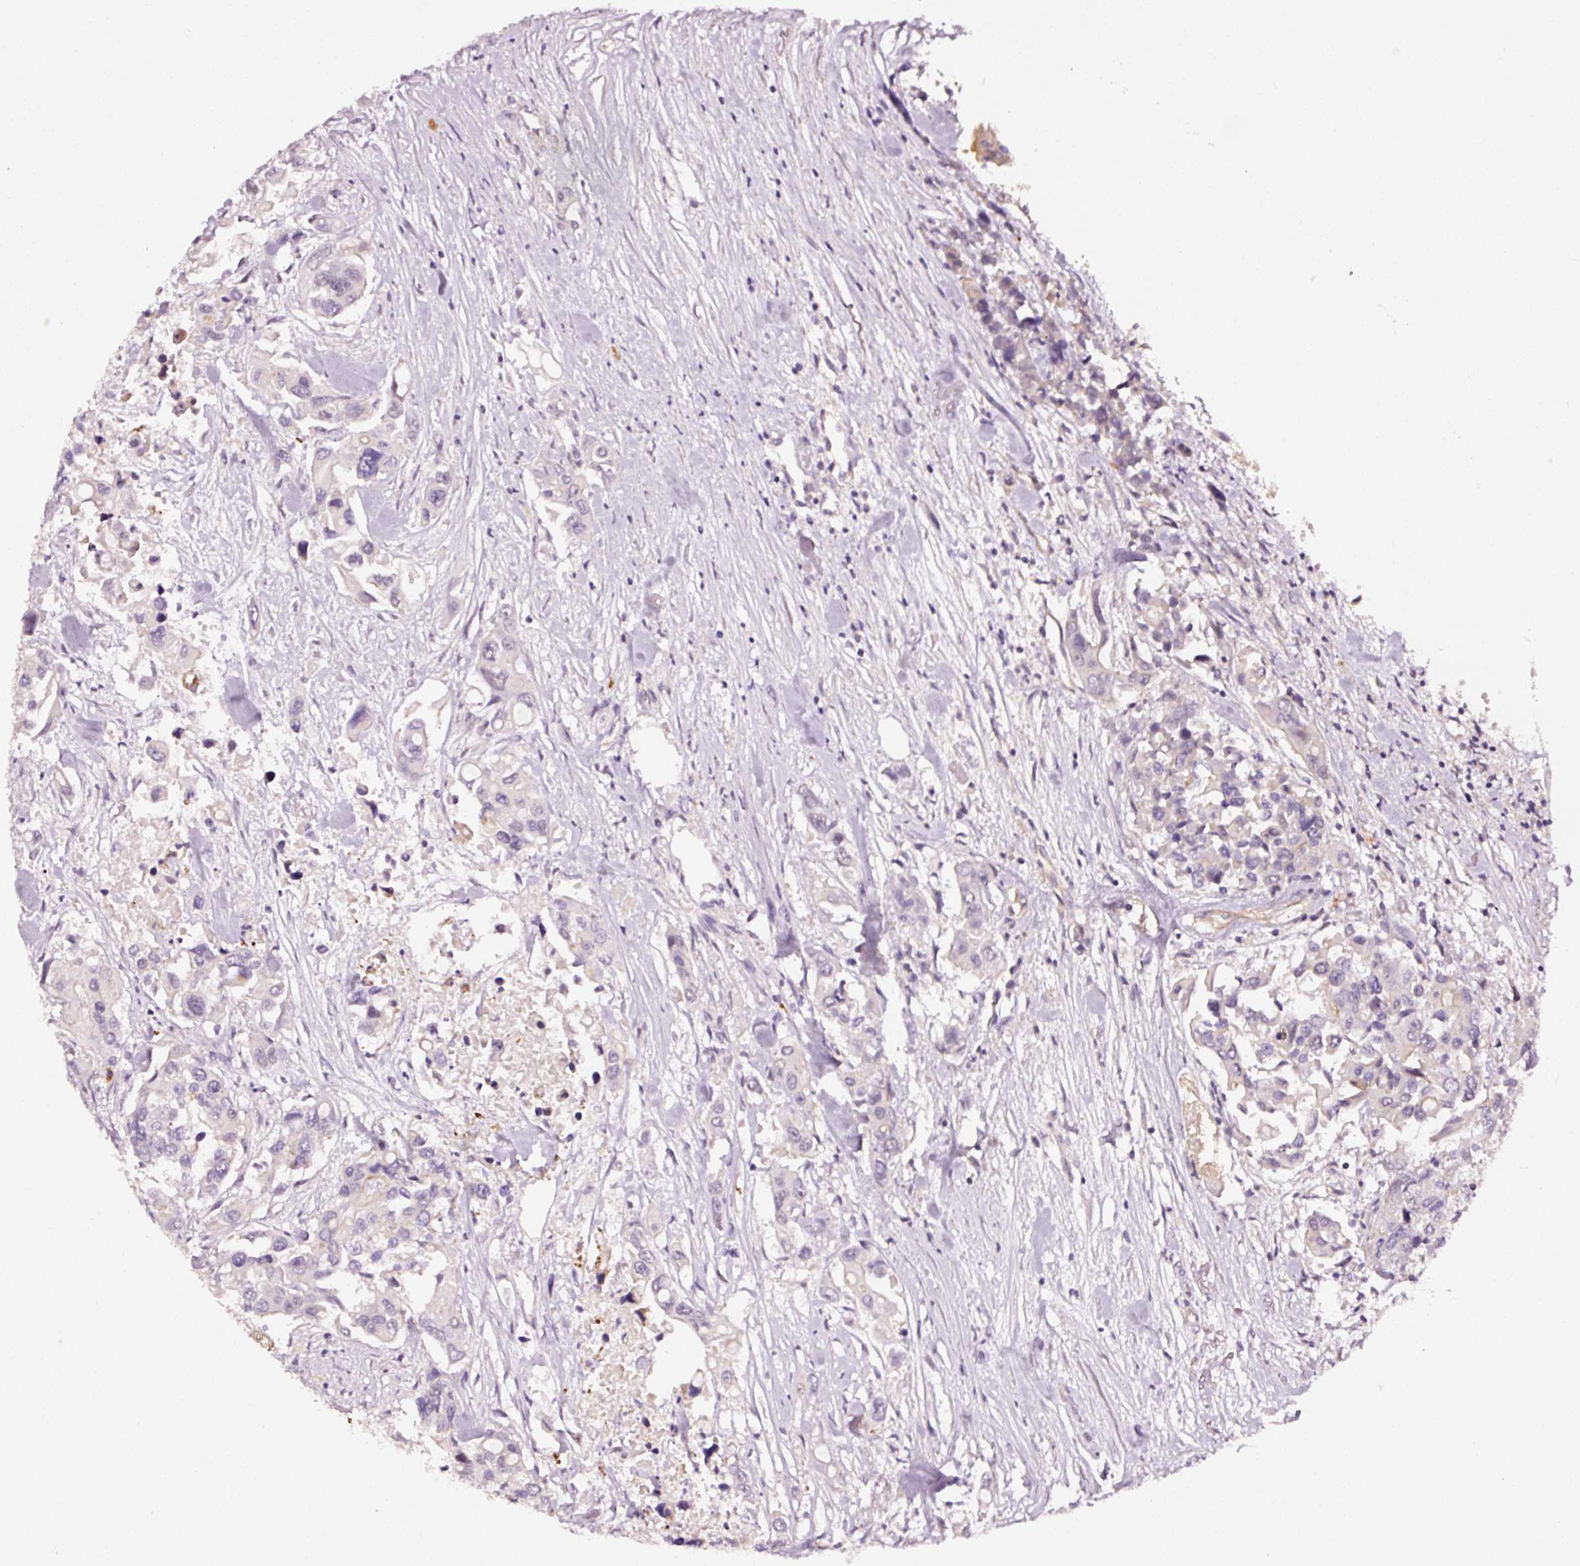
{"staining": {"intensity": "negative", "quantity": "none", "location": "none"}, "tissue": "colorectal cancer", "cell_type": "Tumor cells", "image_type": "cancer", "snomed": [{"axis": "morphology", "description": "Adenocarcinoma, NOS"}, {"axis": "topography", "description": "Colon"}], "caption": "High power microscopy histopathology image of an immunohistochemistry photomicrograph of colorectal adenocarcinoma, revealing no significant positivity in tumor cells.", "gene": "ABCB4", "patient": {"sex": "male", "age": 77}}